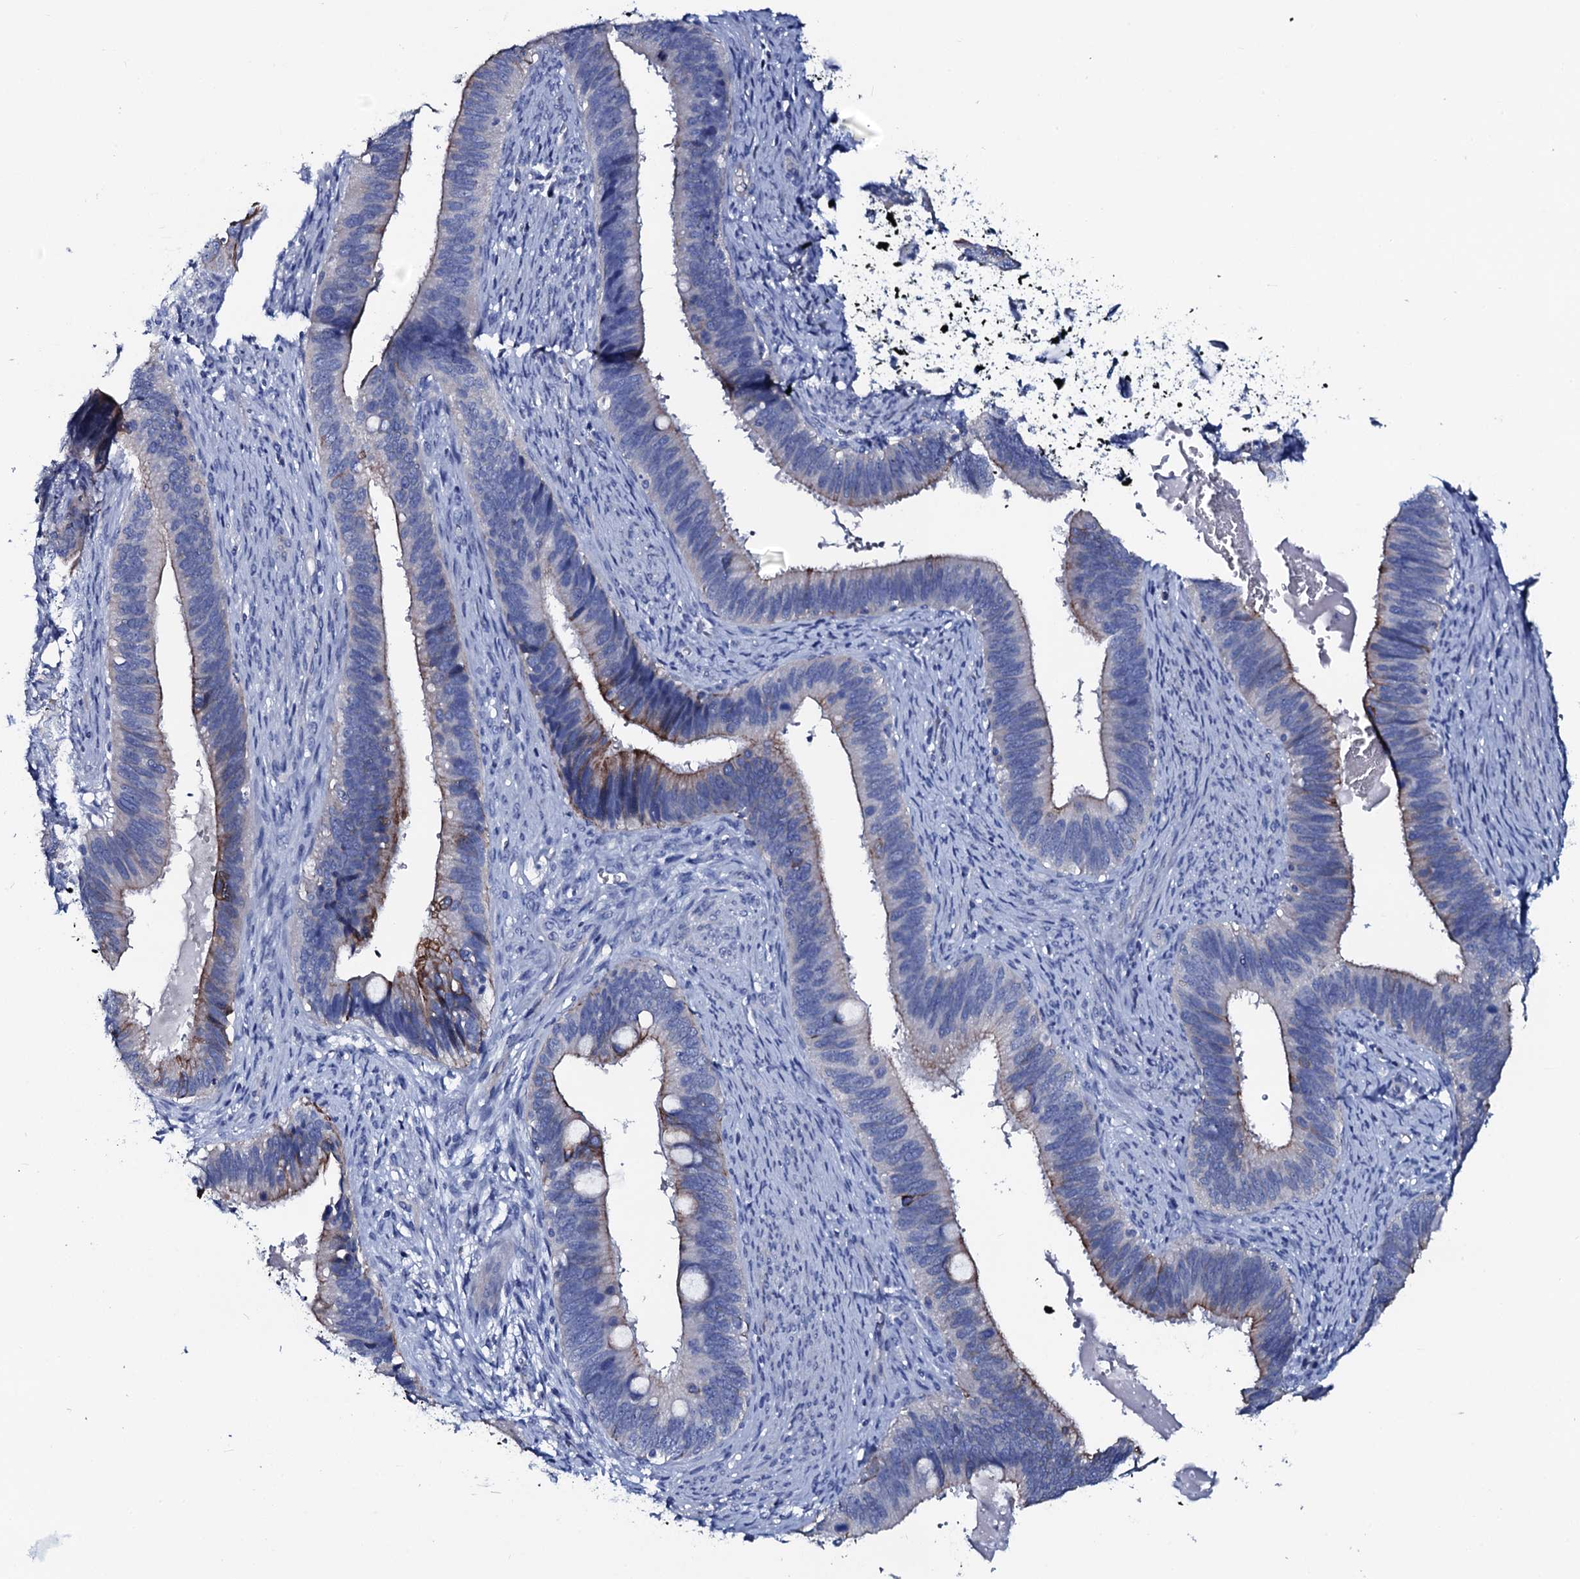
{"staining": {"intensity": "moderate", "quantity": "<25%", "location": "cytoplasmic/membranous"}, "tissue": "cervical cancer", "cell_type": "Tumor cells", "image_type": "cancer", "snomed": [{"axis": "morphology", "description": "Adenocarcinoma, NOS"}, {"axis": "topography", "description": "Cervix"}], "caption": "Protein staining by immunohistochemistry displays moderate cytoplasmic/membranous staining in approximately <25% of tumor cells in cervical cancer (adenocarcinoma).", "gene": "GYS2", "patient": {"sex": "female", "age": 42}}